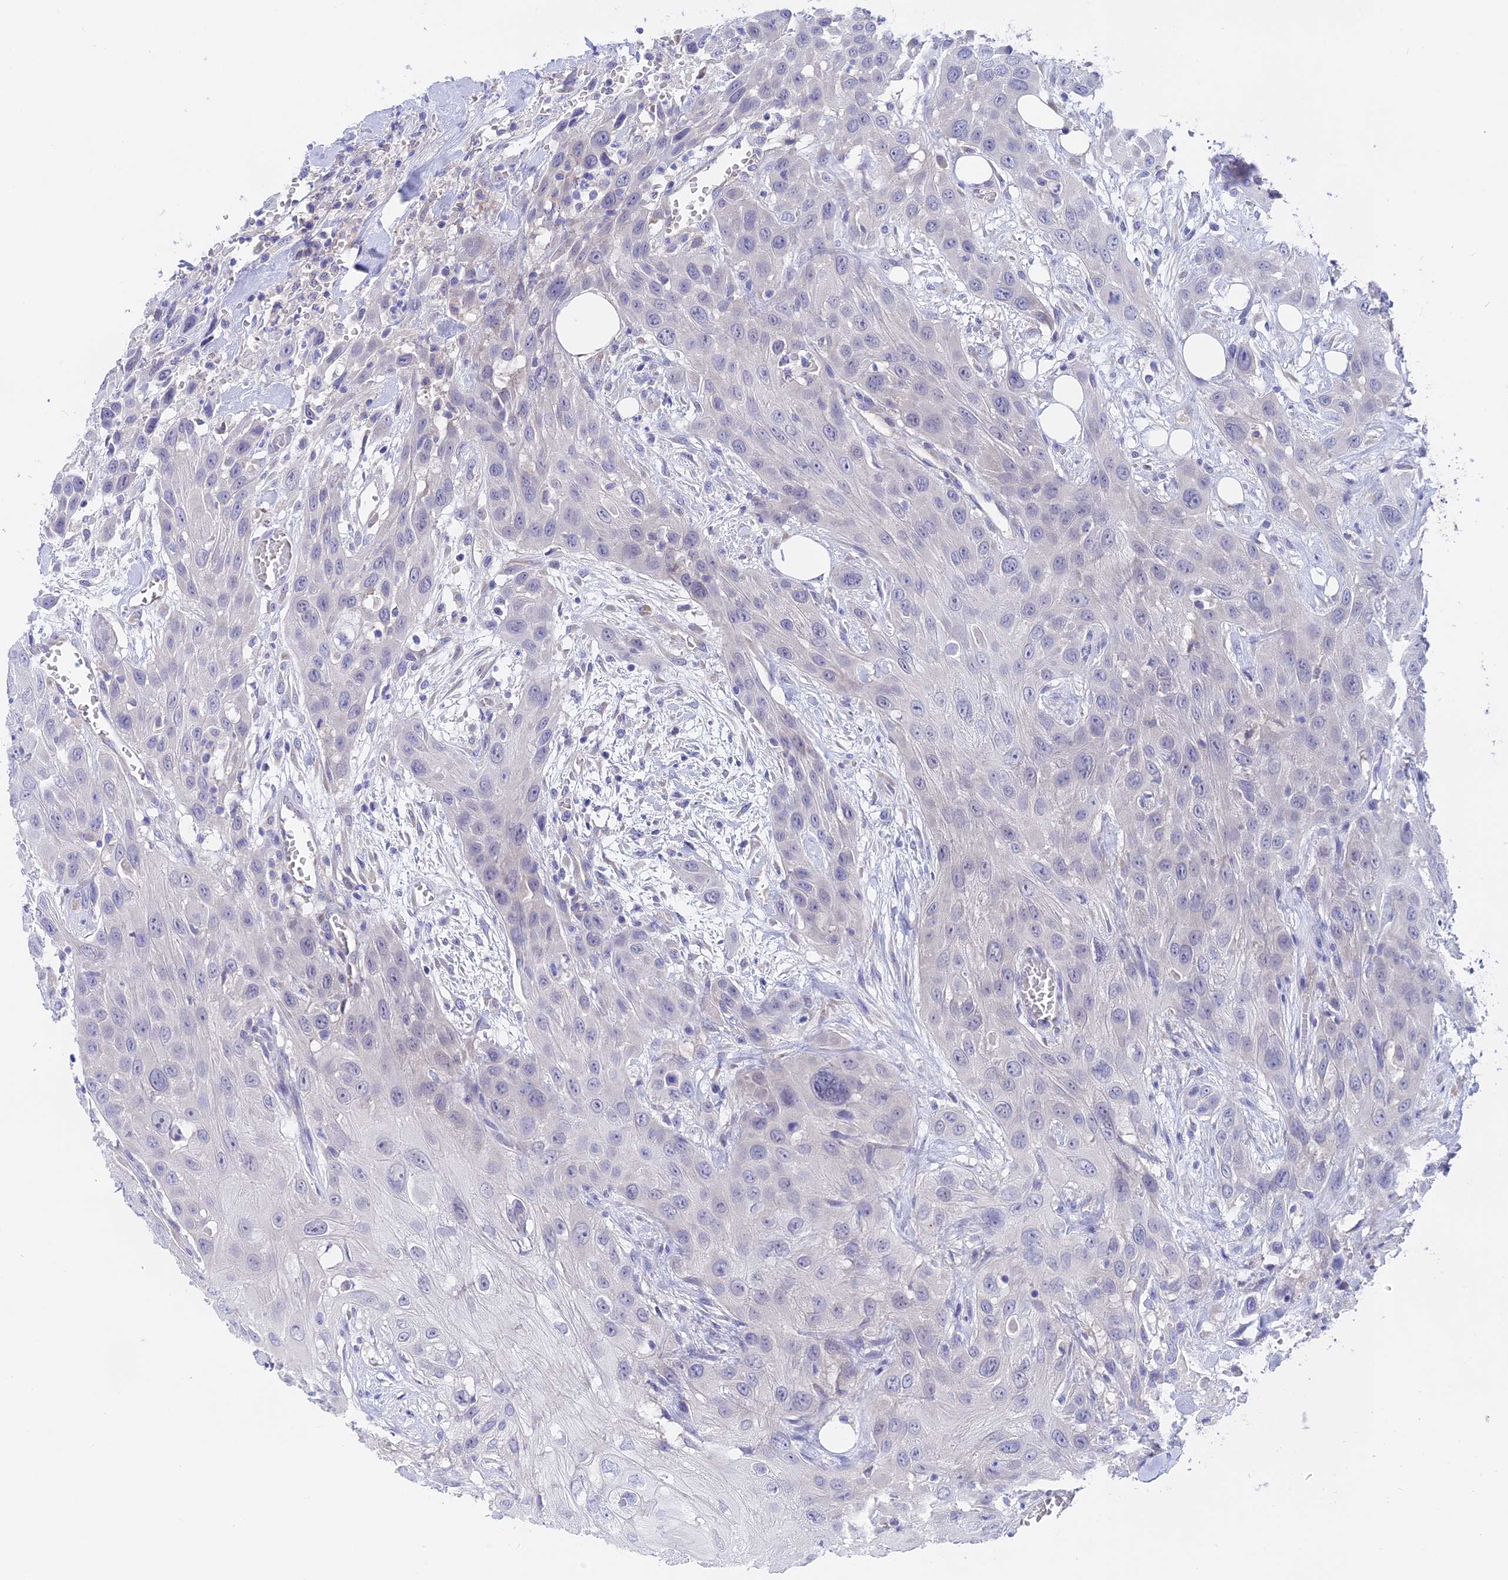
{"staining": {"intensity": "negative", "quantity": "none", "location": "none"}, "tissue": "head and neck cancer", "cell_type": "Tumor cells", "image_type": "cancer", "snomed": [{"axis": "morphology", "description": "Squamous cell carcinoma, NOS"}, {"axis": "topography", "description": "Head-Neck"}], "caption": "Head and neck squamous cell carcinoma was stained to show a protein in brown. There is no significant positivity in tumor cells. (Brightfield microscopy of DAB immunohistochemistry (IHC) at high magnification).", "gene": "GLB1L", "patient": {"sex": "male", "age": 81}}